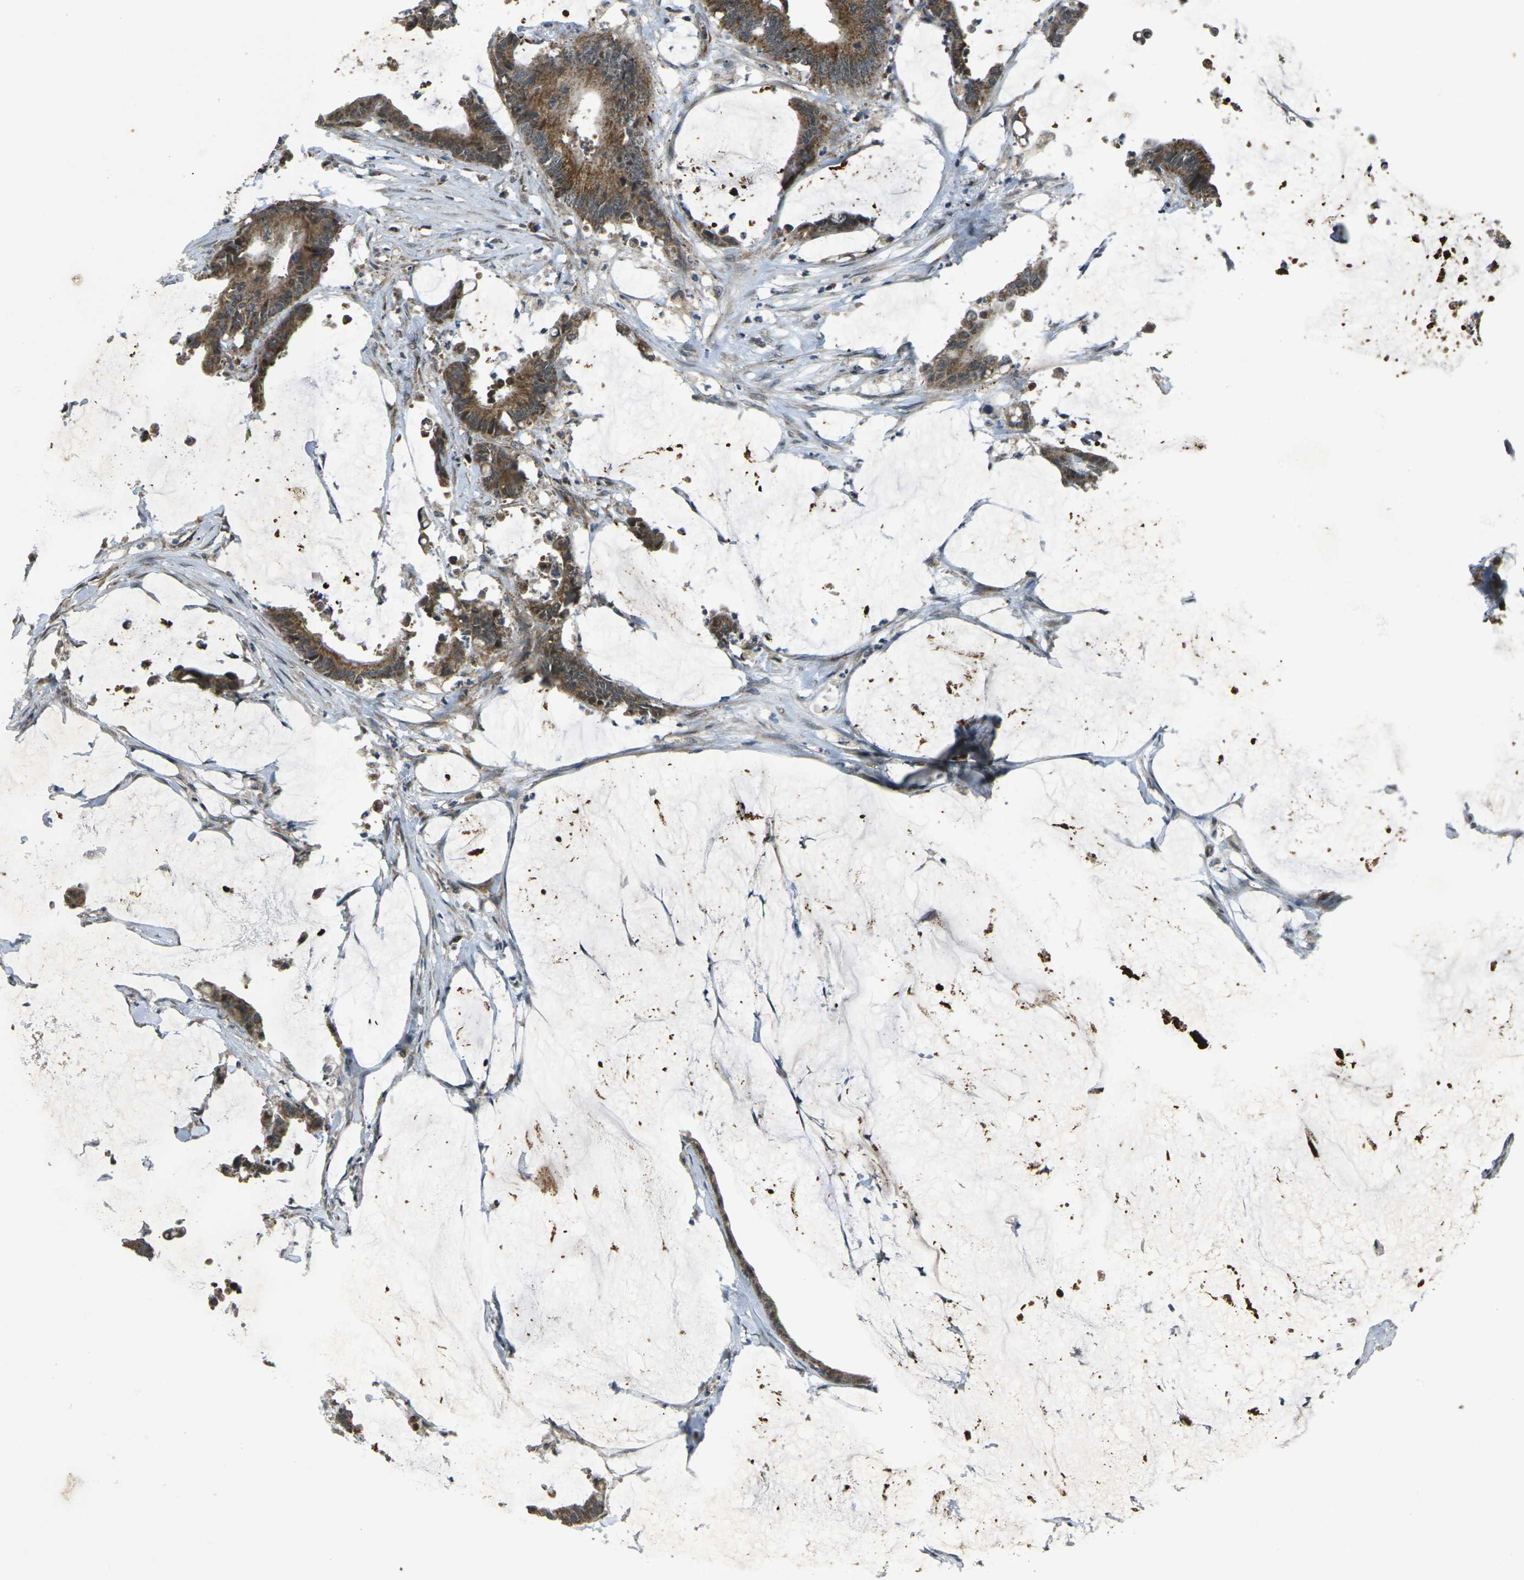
{"staining": {"intensity": "moderate", "quantity": ">75%", "location": "cytoplasmic/membranous"}, "tissue": "colorectal cancer", "cell_type": "Tumor cells", "image_type": "cancer", "snomed": [{"axis": "morphology", "description": "Adenocarcinoma, NOS"}, {"axis": "topography", "description": "Rectum"}], "caption": "Colorectal cancer (adenocarcinoma) stained with immunohistochemistry (IHC) demonstrates moderate cytoplasmic/membranous staining in approximately >75% of tumor cells.", "gene": "TMEM120B", "patient": {"sex": "female", "age": 66}}